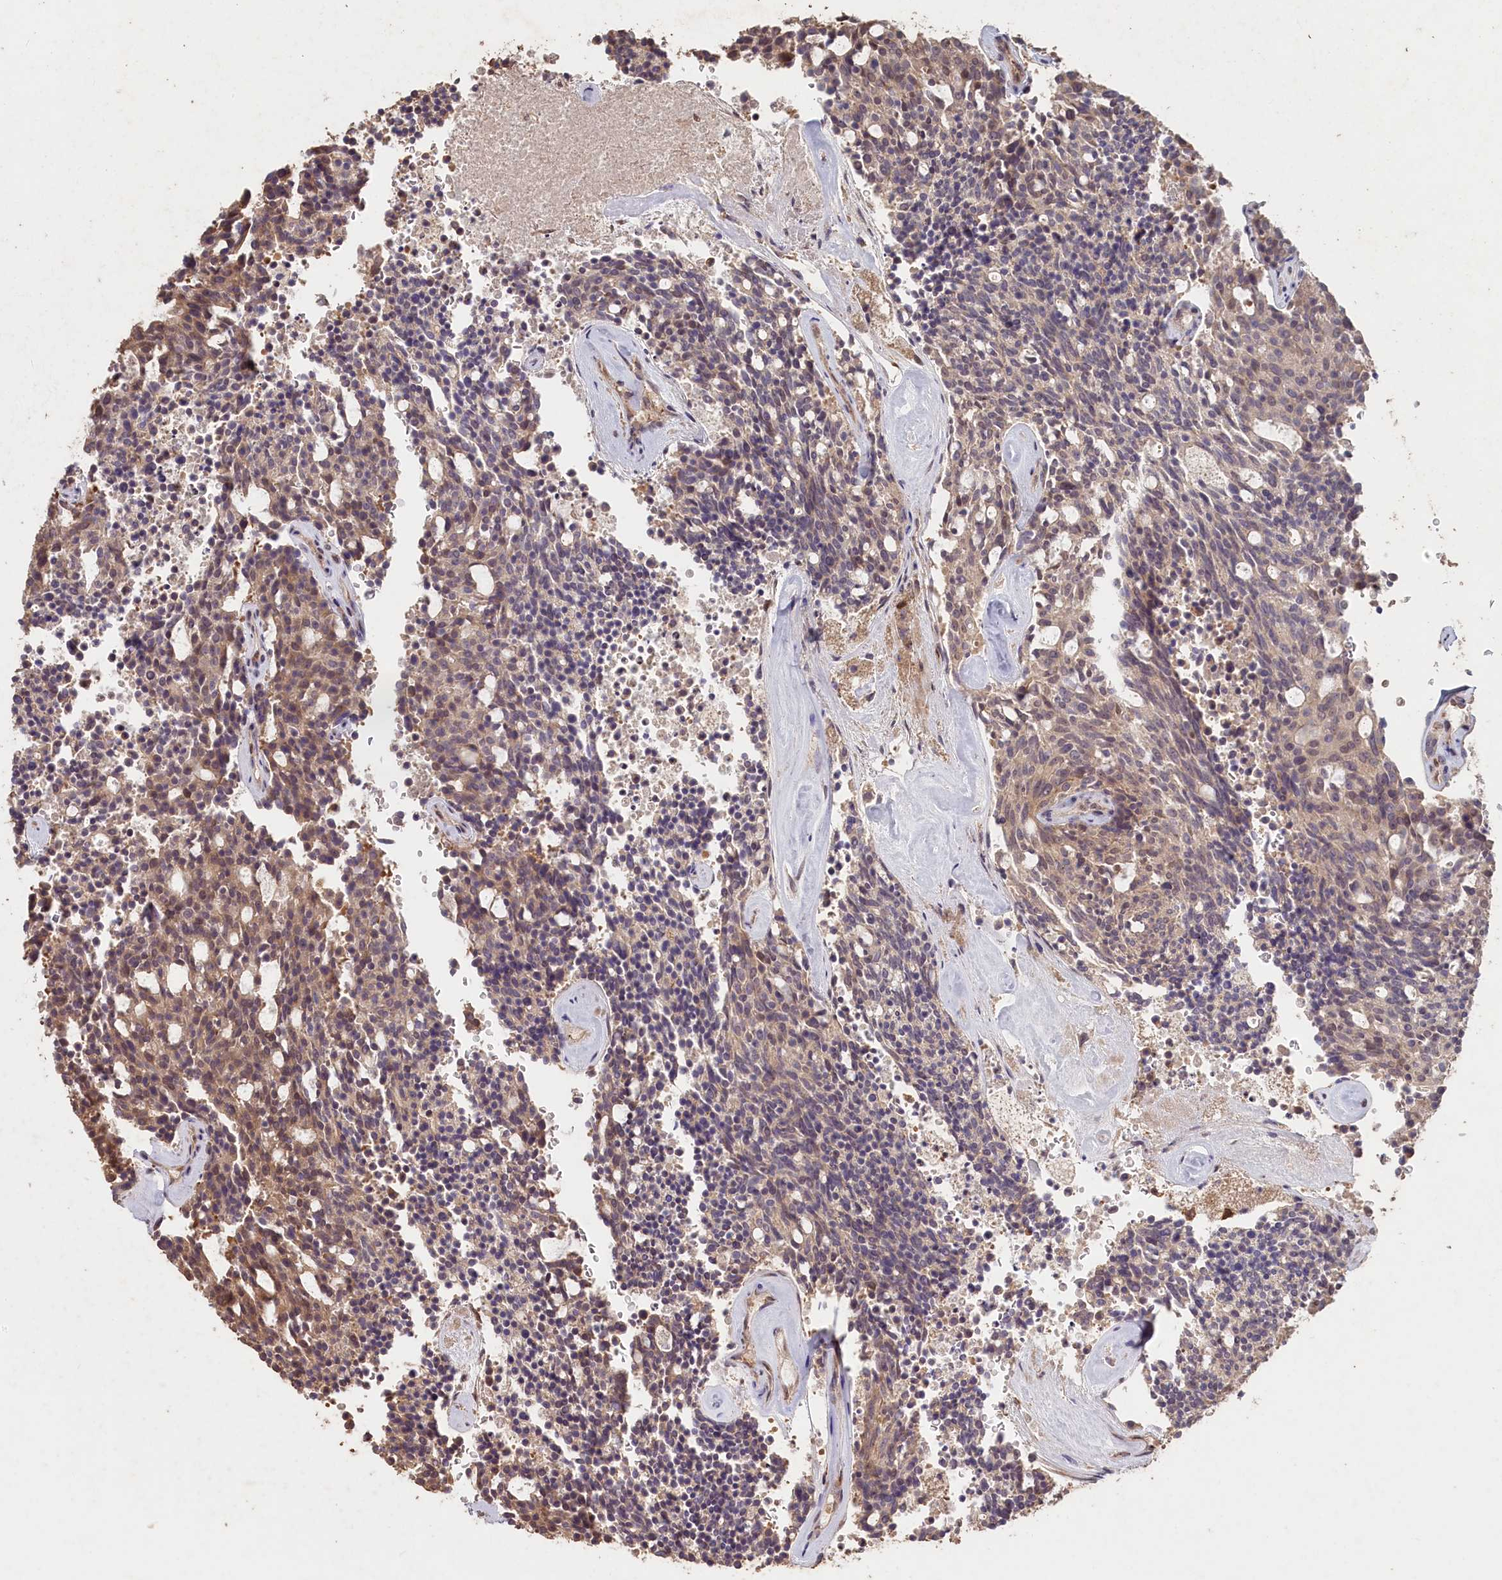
{"staining": {"intensity": "weak", "quantity": "25%-75%", "location": "cytoplasmic/membranous"}, "tissue": "carcinoid", "cell_type": "Tumor cells", "image_type": "cancer", "snomed": [{"axis": "morphology", "description": "Carcinoid, malignant, NOS"}, {"axis": "topography", "description": "Pancreas"}], "caption": "Protein analysis of carcinoid tissue demonstrates weak cytoplasmic/membranous expression in approximately 25%-75% of tumor cells. The staining was performed using DAB (3,3'-diaminobenzidine) to visualize the protein expression in brown, while the nuclei were stained in blue with hematoxylin (Magnification: 20x).", "gene": "MADD", "patient": {"sex": "female", "age": 54}}